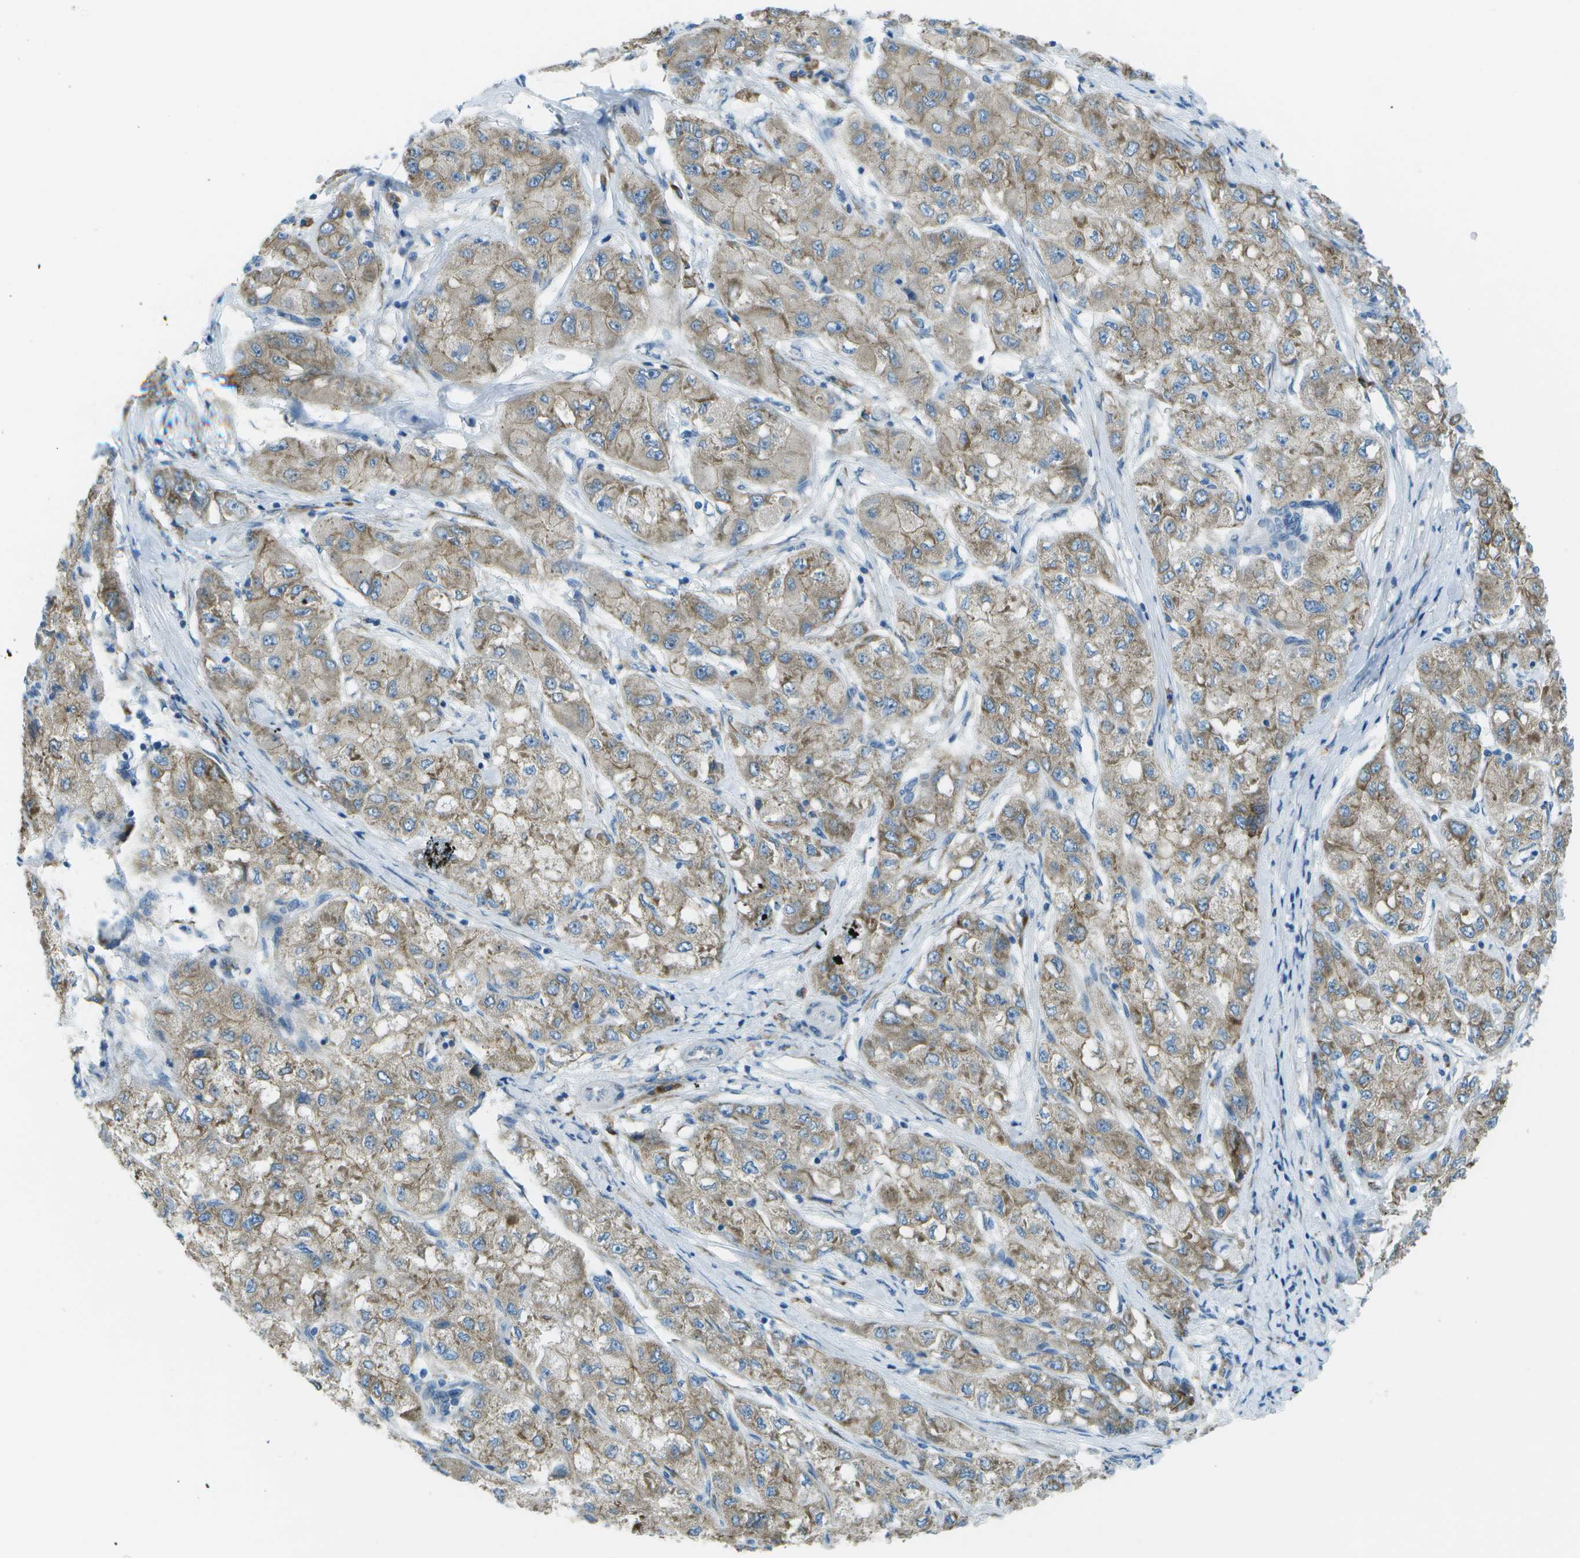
{"staining": {"intensity": "weak", "quantity": ">75%", "location": "cytoplasmic/membranous"}, "tissue": "liver cancer", "cell_type": "Tumor cells", "image_type": "cancer", "snomed": [{"axis": "morphology", "description": "Carcinoma, Hepatocellular, NOS"}, {"axis": "topography", "description": "Liver"}], "caption": "A histopathology image showing weak cytoplasmic/membranous positivity in about >75% of tumor cells in liver hepatocellular carcinoma, as visualized by brown immunohistochemical staining.", "gene": "KCTD3", "patient": {"sex": "male", "age": 80}}